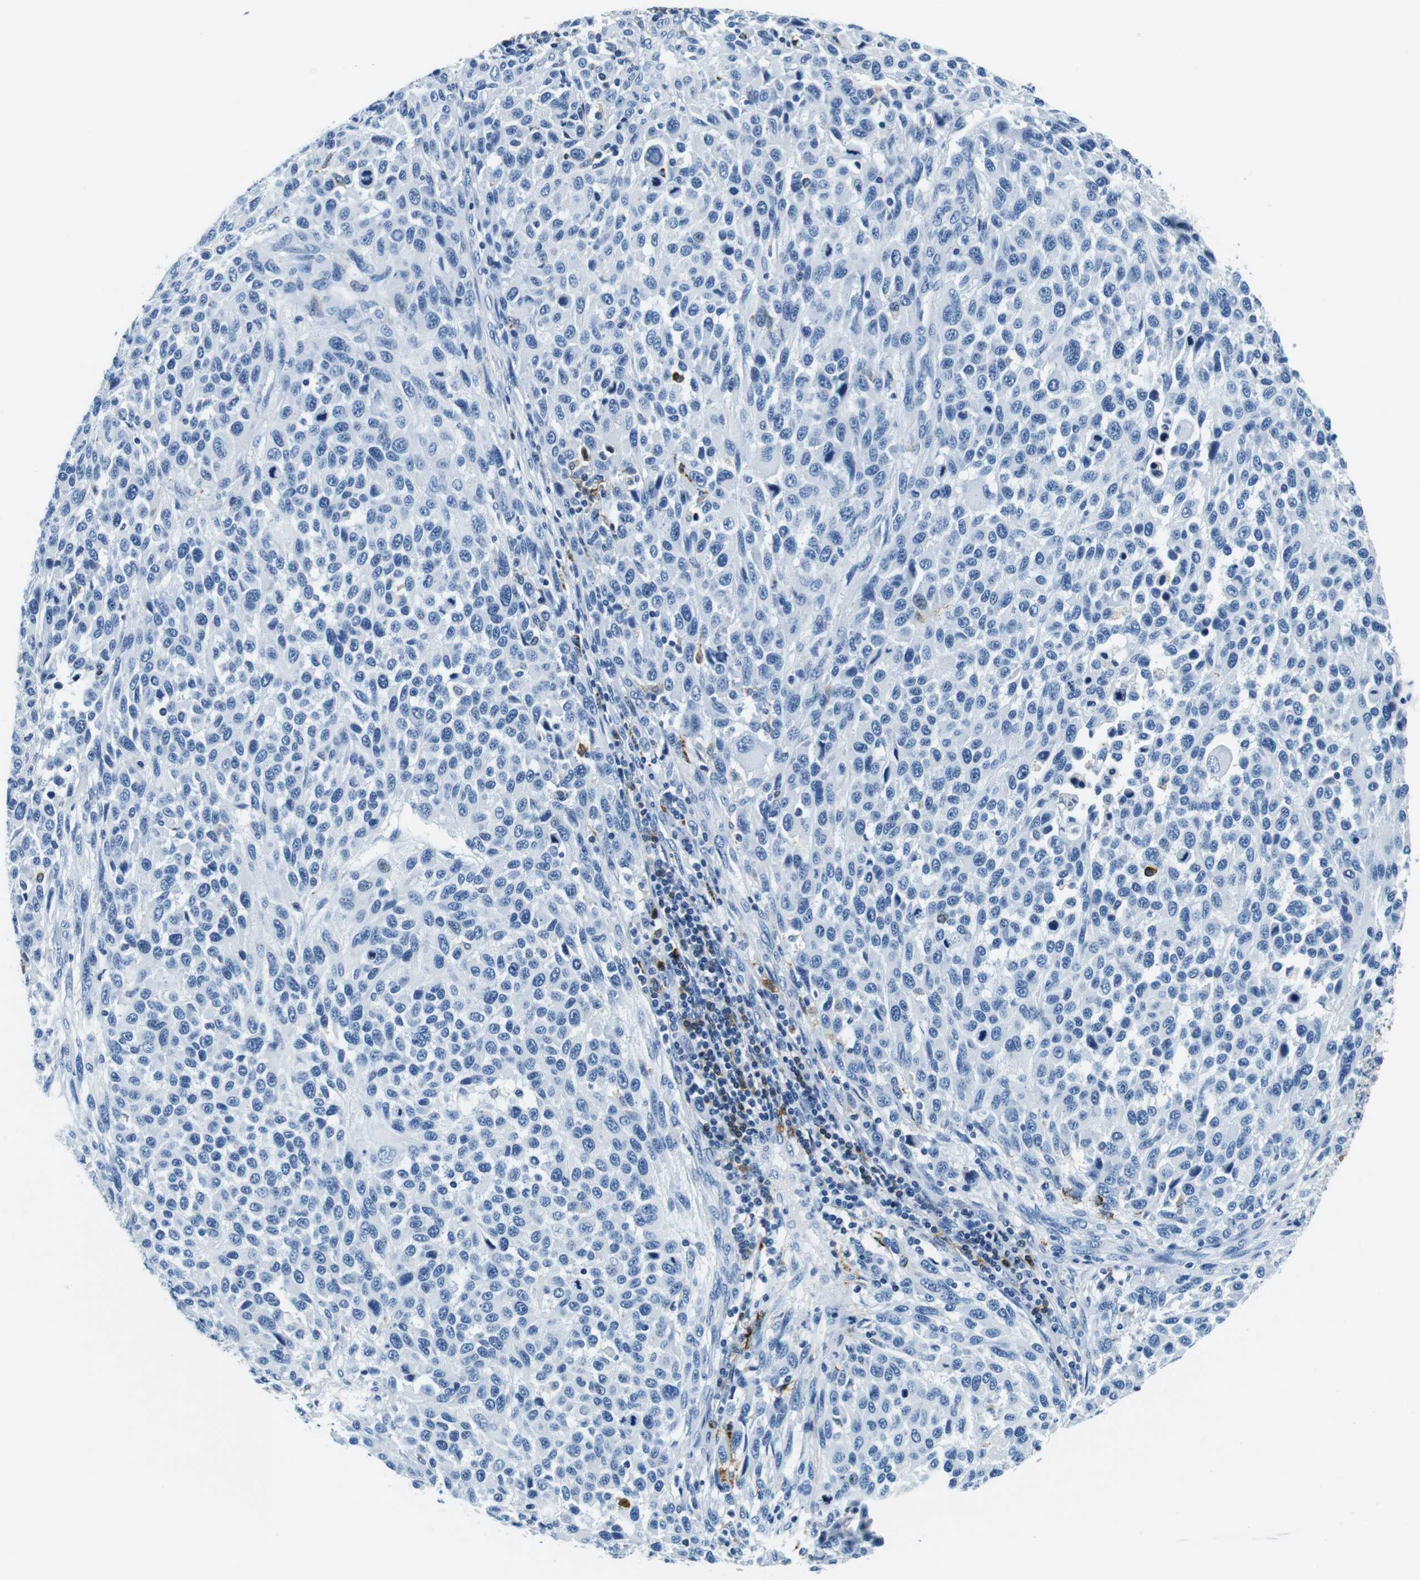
{"staining": {"intensity": "negative", "quantity": "none", "location": "none"}, "tissue": "melanoma", "cell_type": "Tumor cells", "image_type": "cancer", "snomed": [{"axis": "morphology", "description": "Malignant melanoma, Metastatic site"}, {"axis": "topography", "description": "Lymph node"}], "caption": "Tumor cells are negative for brown protein staining in melanoma.", "gene": "HLA-DRB1", "patient": {"sex": "male", "age": 61}}